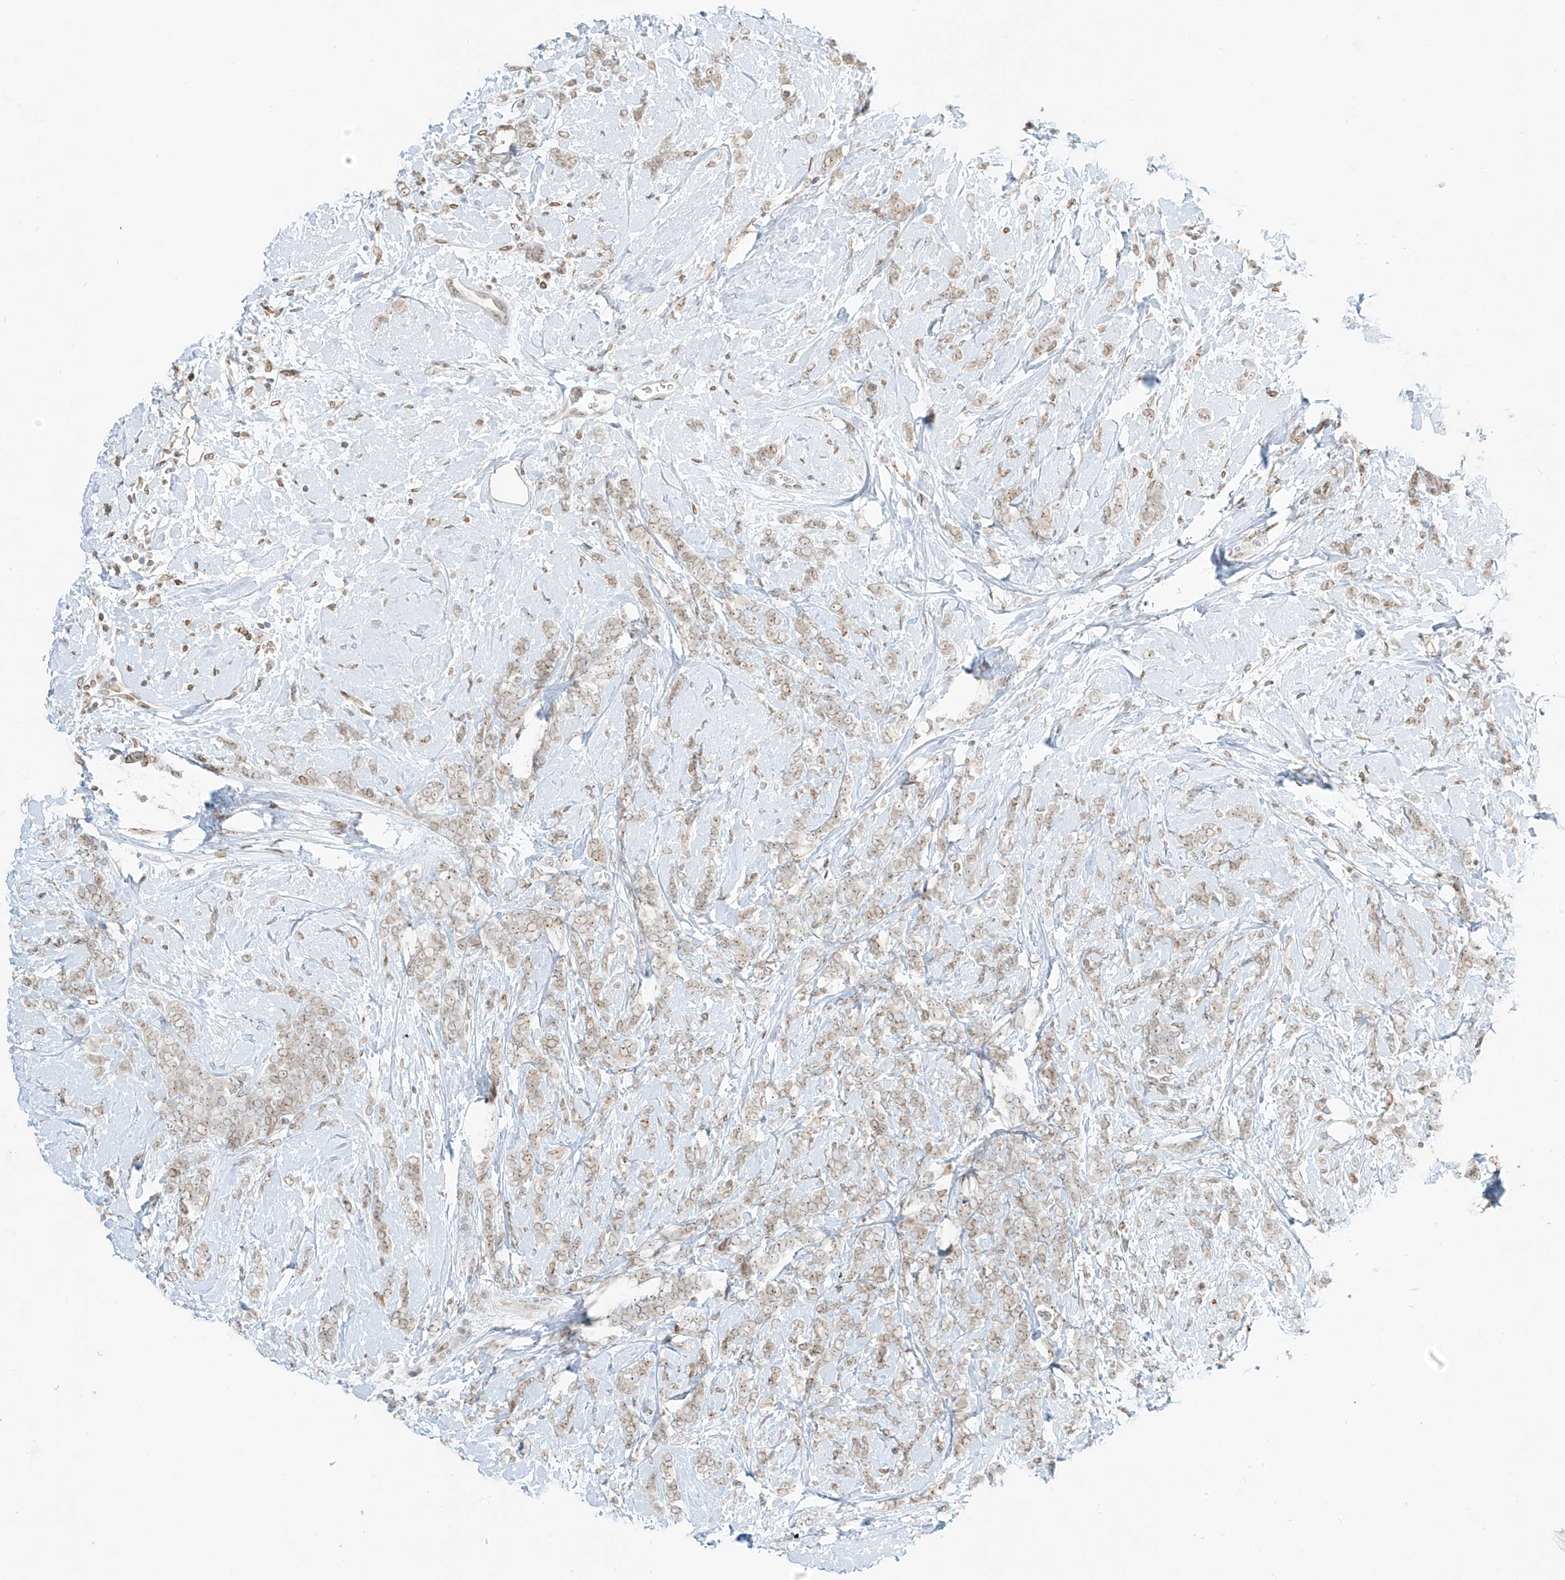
{"staining": {"intensity": "weak", "quantity": ">75%", "location": "cytoplasmic/membranous,nuclear"}, "tissue": "breast cancer", "cell_type": "Tumor cells", "image_type": "cancer", "snomed": [{"axis": "morphology", "description": "Lobular carcinoma"}, {"axis": "topography", "description": "Breast"}], "caption": "Immunohistochemical staining of breast lobular carcinoma displays low levels of weak cytoplasmic/membranous and nuclear positivity in approximately >75% of tumor cells.", "gene": "SAMD15", "patient": {"sex": "female", "age": 58}}